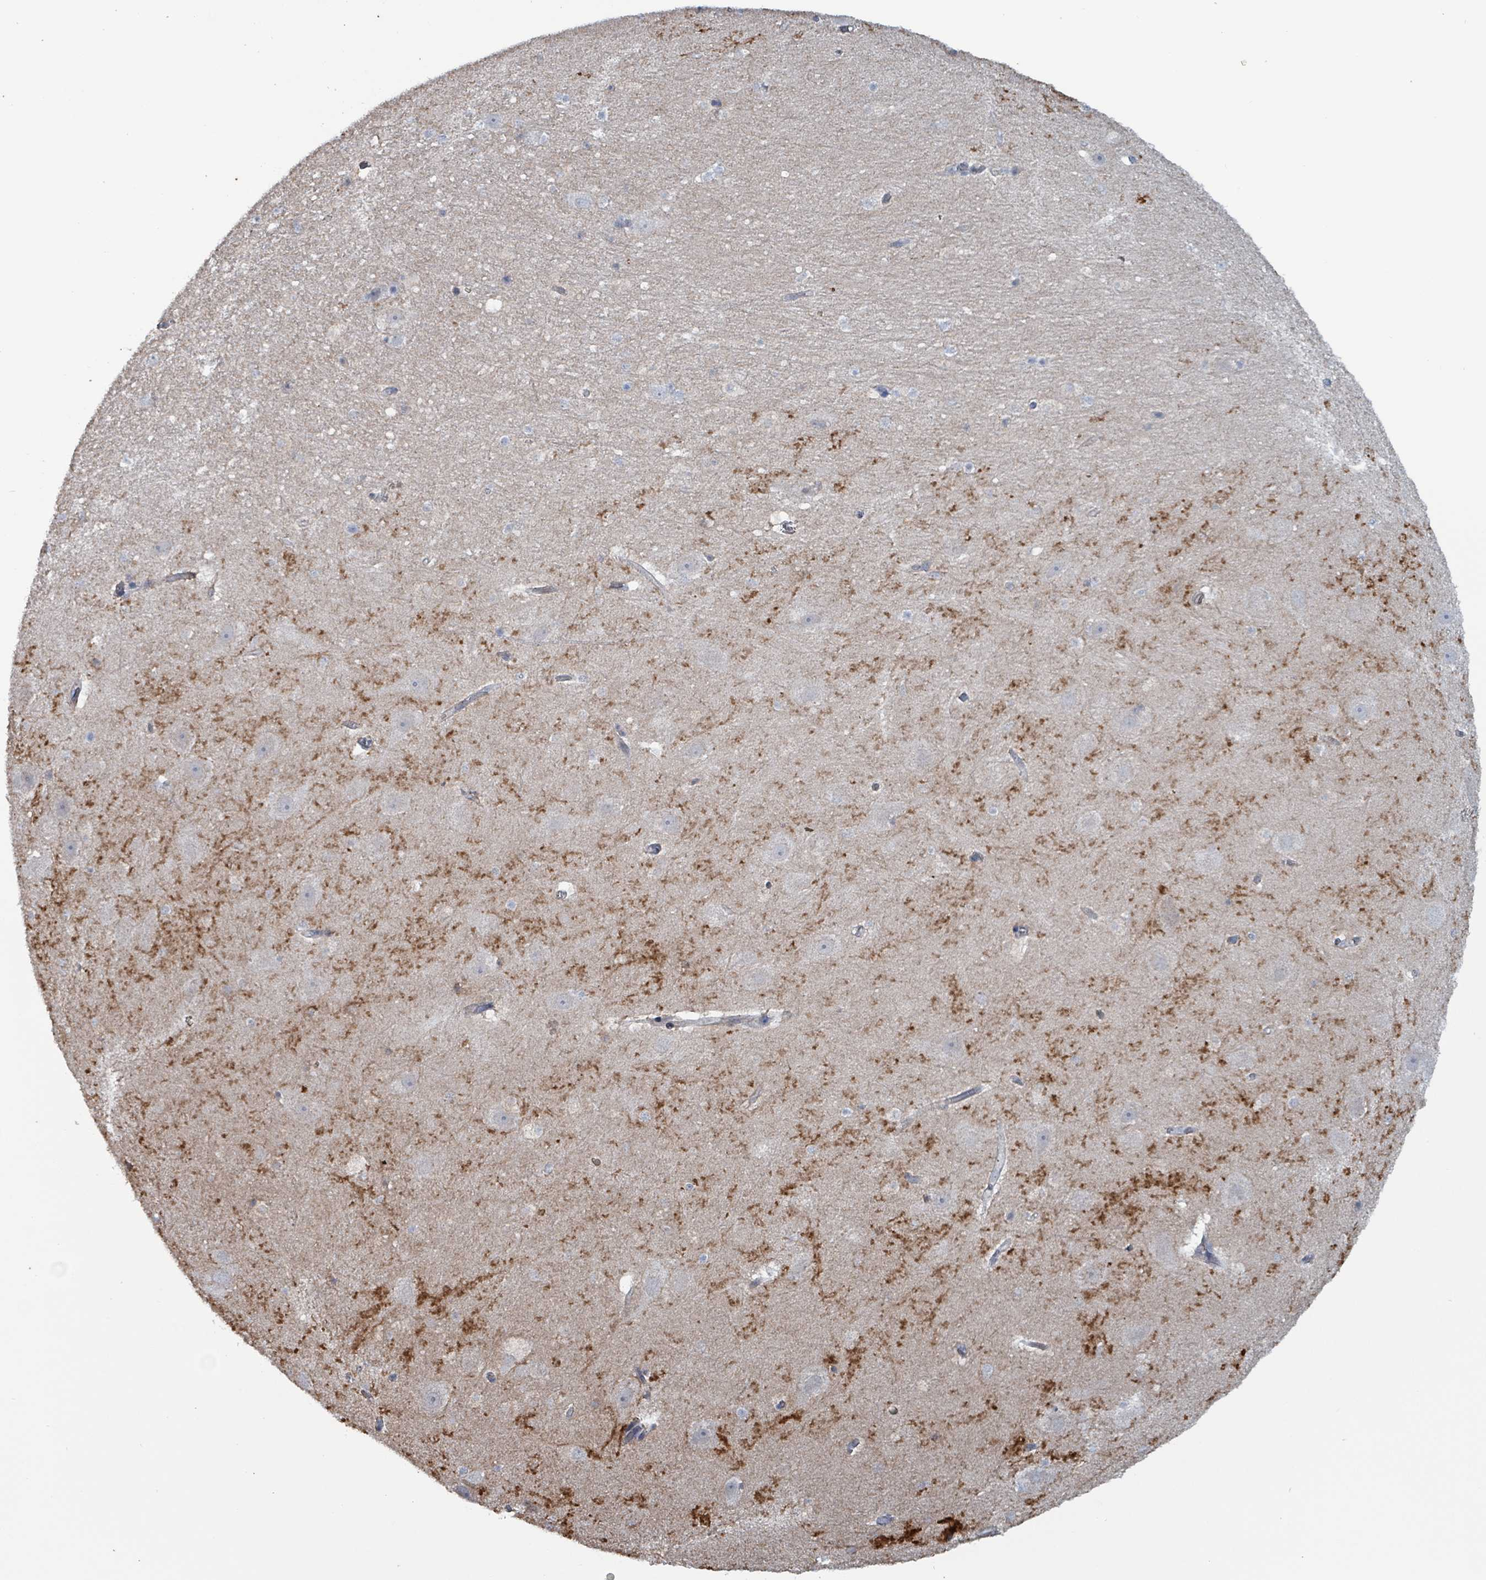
{"staining": {"intensity": "negative", "quantity": "none", "location": "none"}, "tissue": "hippocampus", "cell_type": "Glial cells", "image_type": "normal", "snomed": [{"axis": "morphology", "description": "Normal tissue, NOS"}, {"axis": "topography", "description": "Hippocampus"}], "caption": "High power microscopy image of an immunohistochemistry (IHC) image of normal hippocampus, revealing no significant expression in glial cells.", "gene": "TAAR5", "patient": {"sex": "male", "age": 37}}